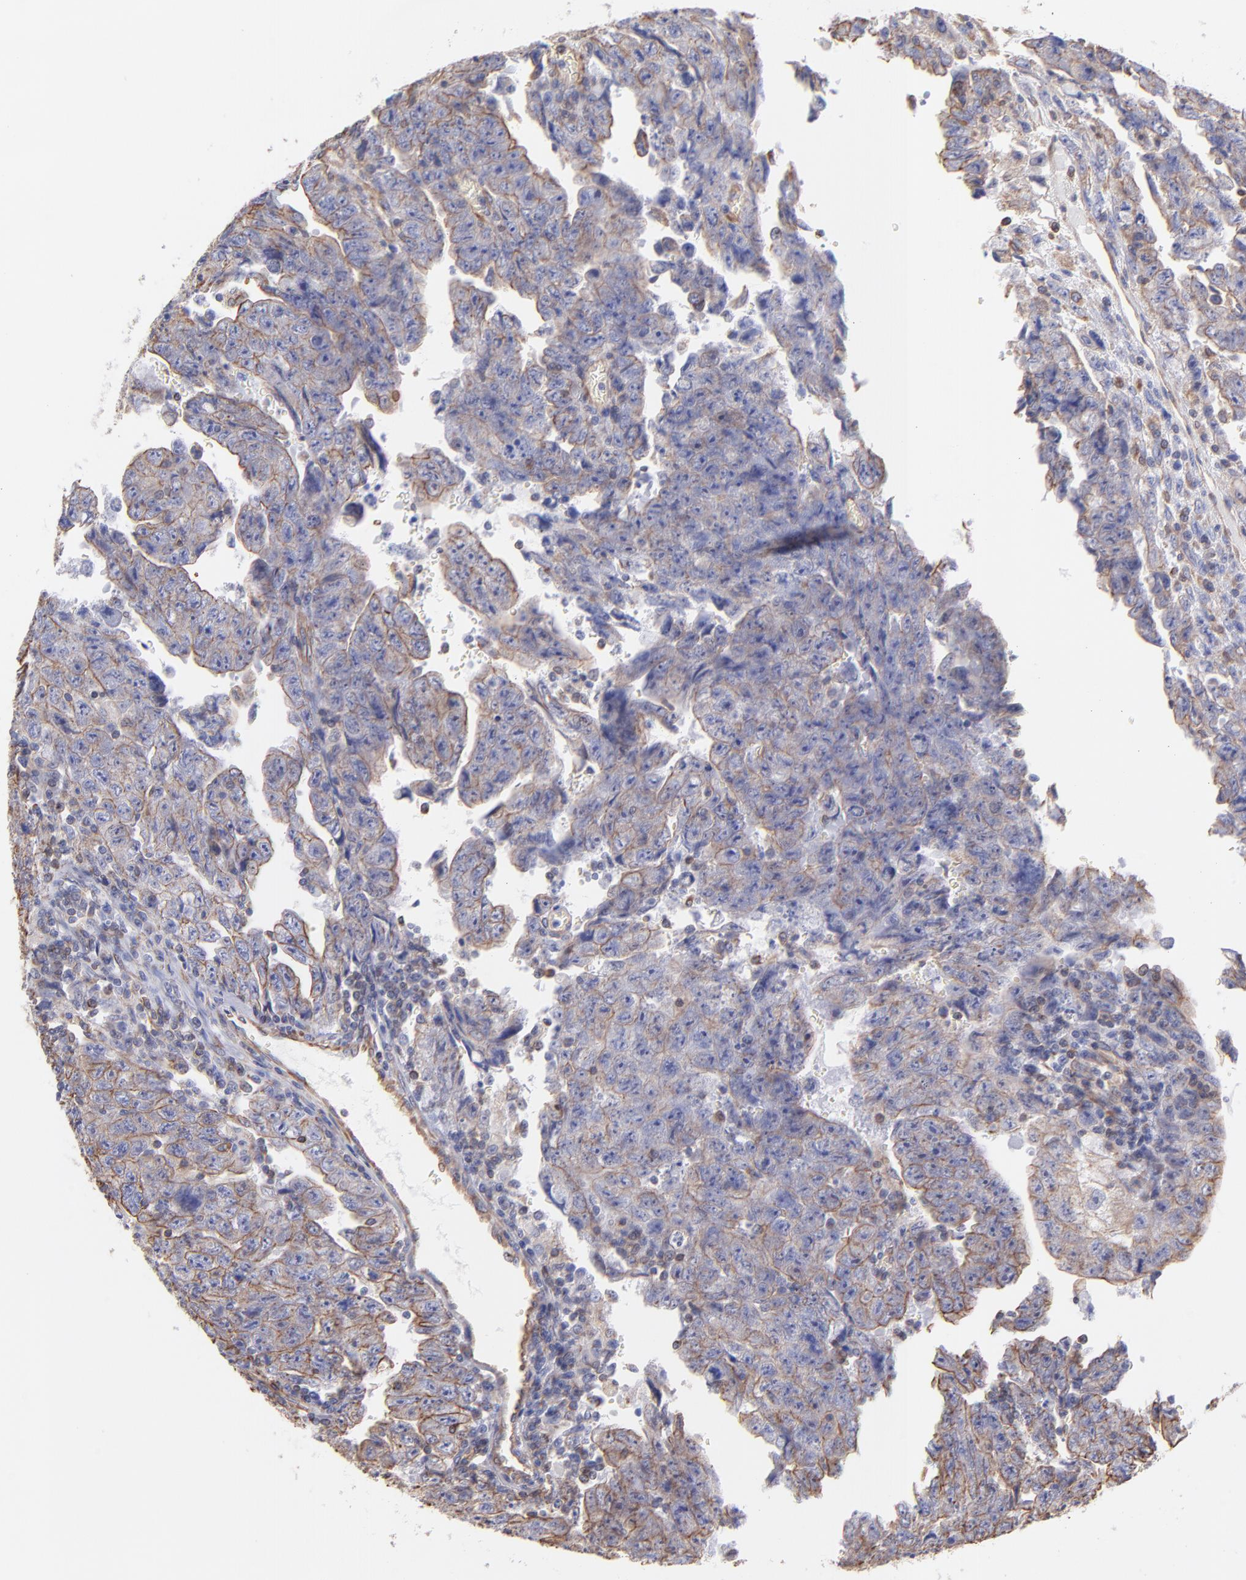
{"staining": {"intensity": "moderate", "quantity": ">75%", "location": "cytoplasmic/membranous"}, "tissue": "testis cancer", "cell_type": "Tumor cells", "image_type": "cancer", "snomed": [{"axis": "morphology", "description": "Carcinoma, Embryonal, NOS"}, {"axis": "topography", "description": "Testis"}], "caption": "IHC (DAB) staining of testis cancer demonstrates moderate cytoplasmic/membranous protein expression in approximately >75% of tumor cells.", "gene": "PLEC", "patient": {"sex": "male", "age": 28}}